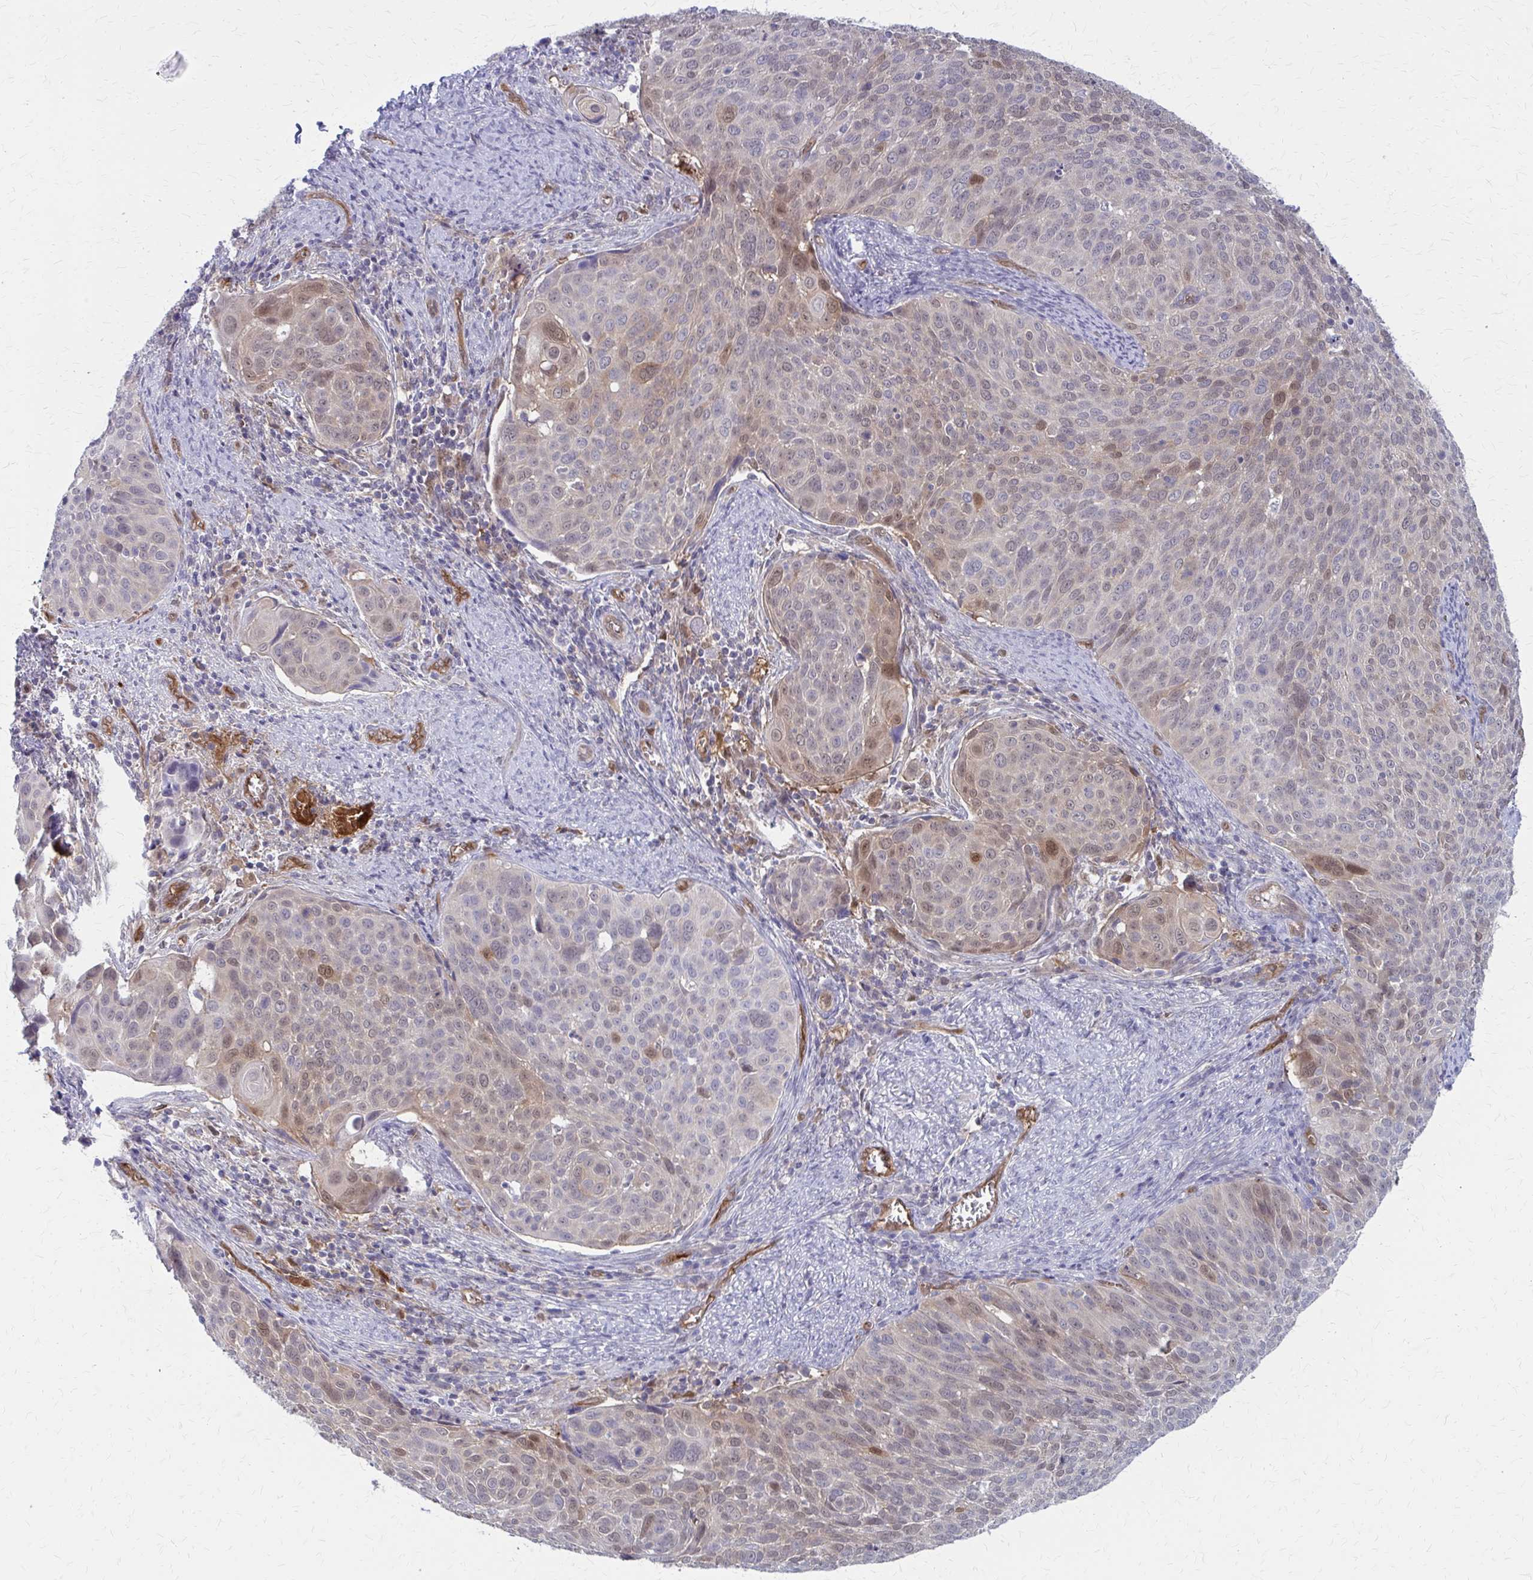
{"staining": {"intensity": "moderate", "quantity": "<25%", "location": "cytoplasmic/membranous,nuclear"}, "tissue": "cervical cancer", "cell_type": "Tumor cells", "image_type": "cancer", "snomed": [{"axis": "morphology", "description": "Squamous cell carcinoma, NOS"}, {"axis": "topography", "description": "Cervix"}], "caption": "Protein staining of squamous cell carcinoma (cervical) tissue displays moderate cytoplasmic/membranous and nuclear positivity in about <25% of tumor cells.", "gene": "CLIC2", "patient": {"sex": "female", "age": 39}}